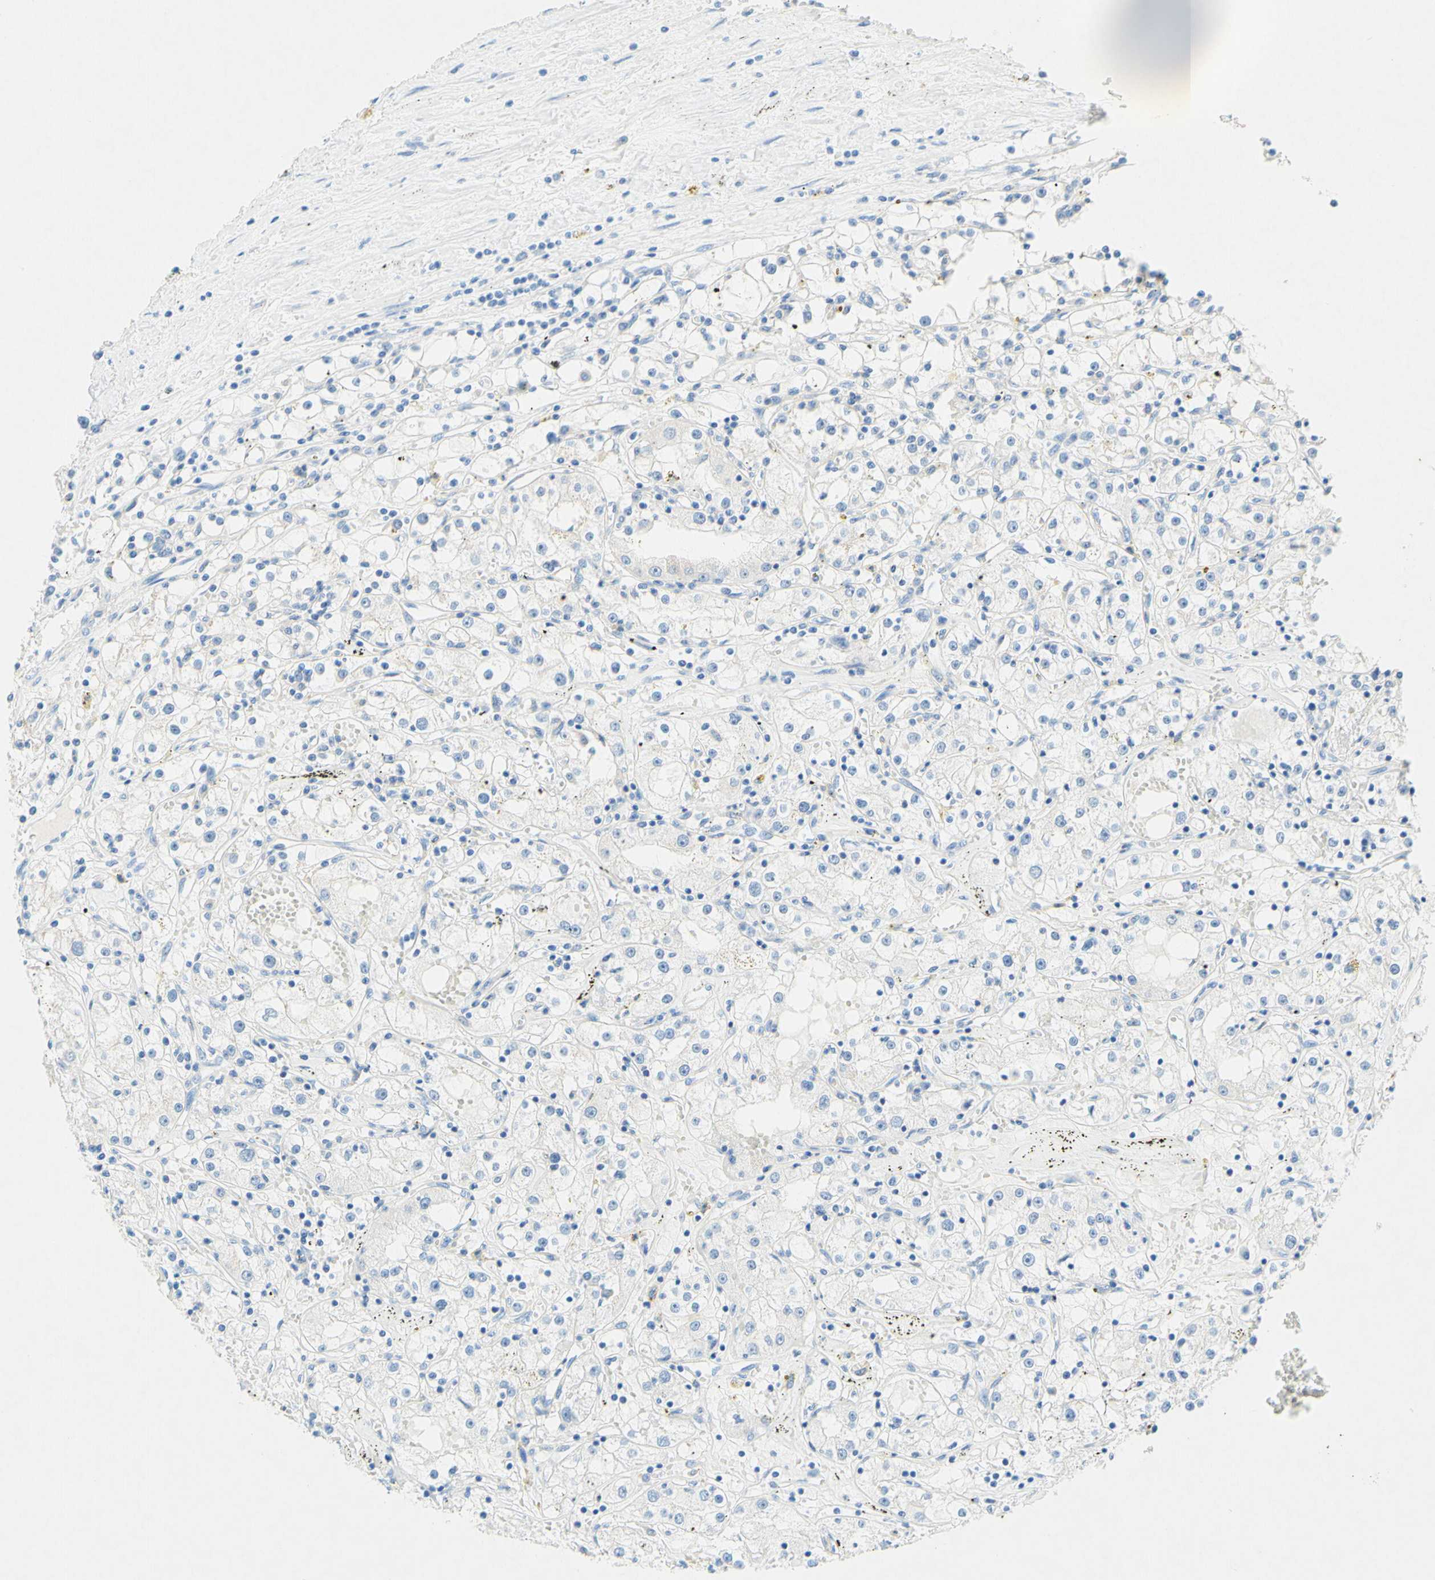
{"staining": {"intensity": "negative", "quantity": "none", "location": "none"}, "tissue": "renal cancer", "cell_type": "Tumor cells", "image_type": "cancer", "snomed": [{"axis": "morphology", "description": "Adenocarcinoma, NOS"}, {"axis": "topography", "description": "Kidney"}], "caption": "Tumor cells show no significant protein positivity in adenocarcinoma (renal).", "gene": "SLC46A1", "patient": {"sex": "male", "age": 56}}